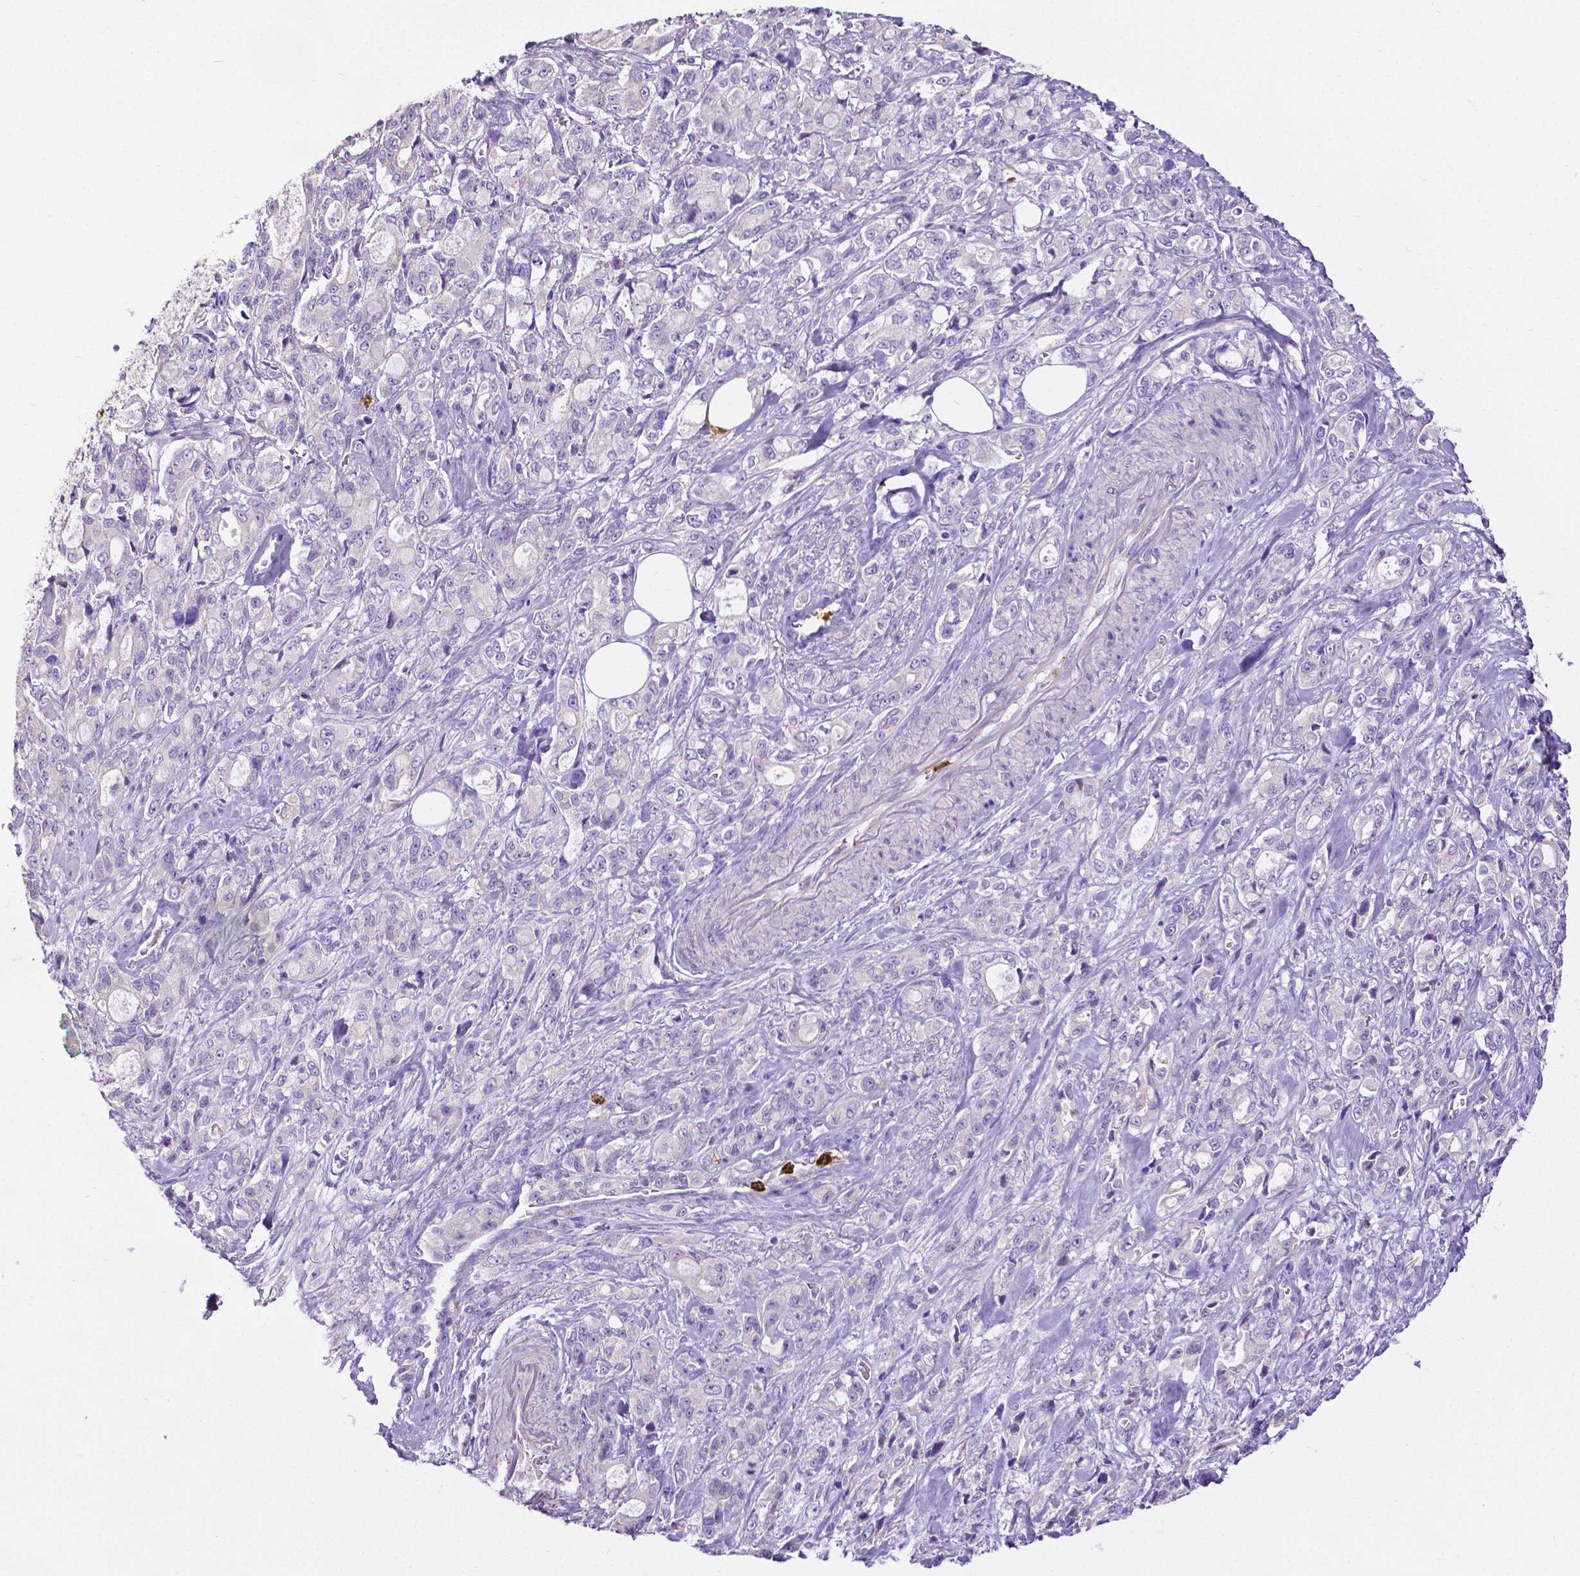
{"staining": {"intensity": "negative", "quantity": "none", "location": "none"}, "tissue": "stomach cancer", "cell_type": "Tumor cells", "image_type": "cancer", "snomed": [{"axis": "morphology", "description": "Adenocarcinoma, NOS"}, {"axis": "topography", "description": "Stomach"}], "caption": "Tumor cells show no significant positivity in stomach cancer.", "gene": "MMP9", "patient": {"sex": "male", "age": 63}}